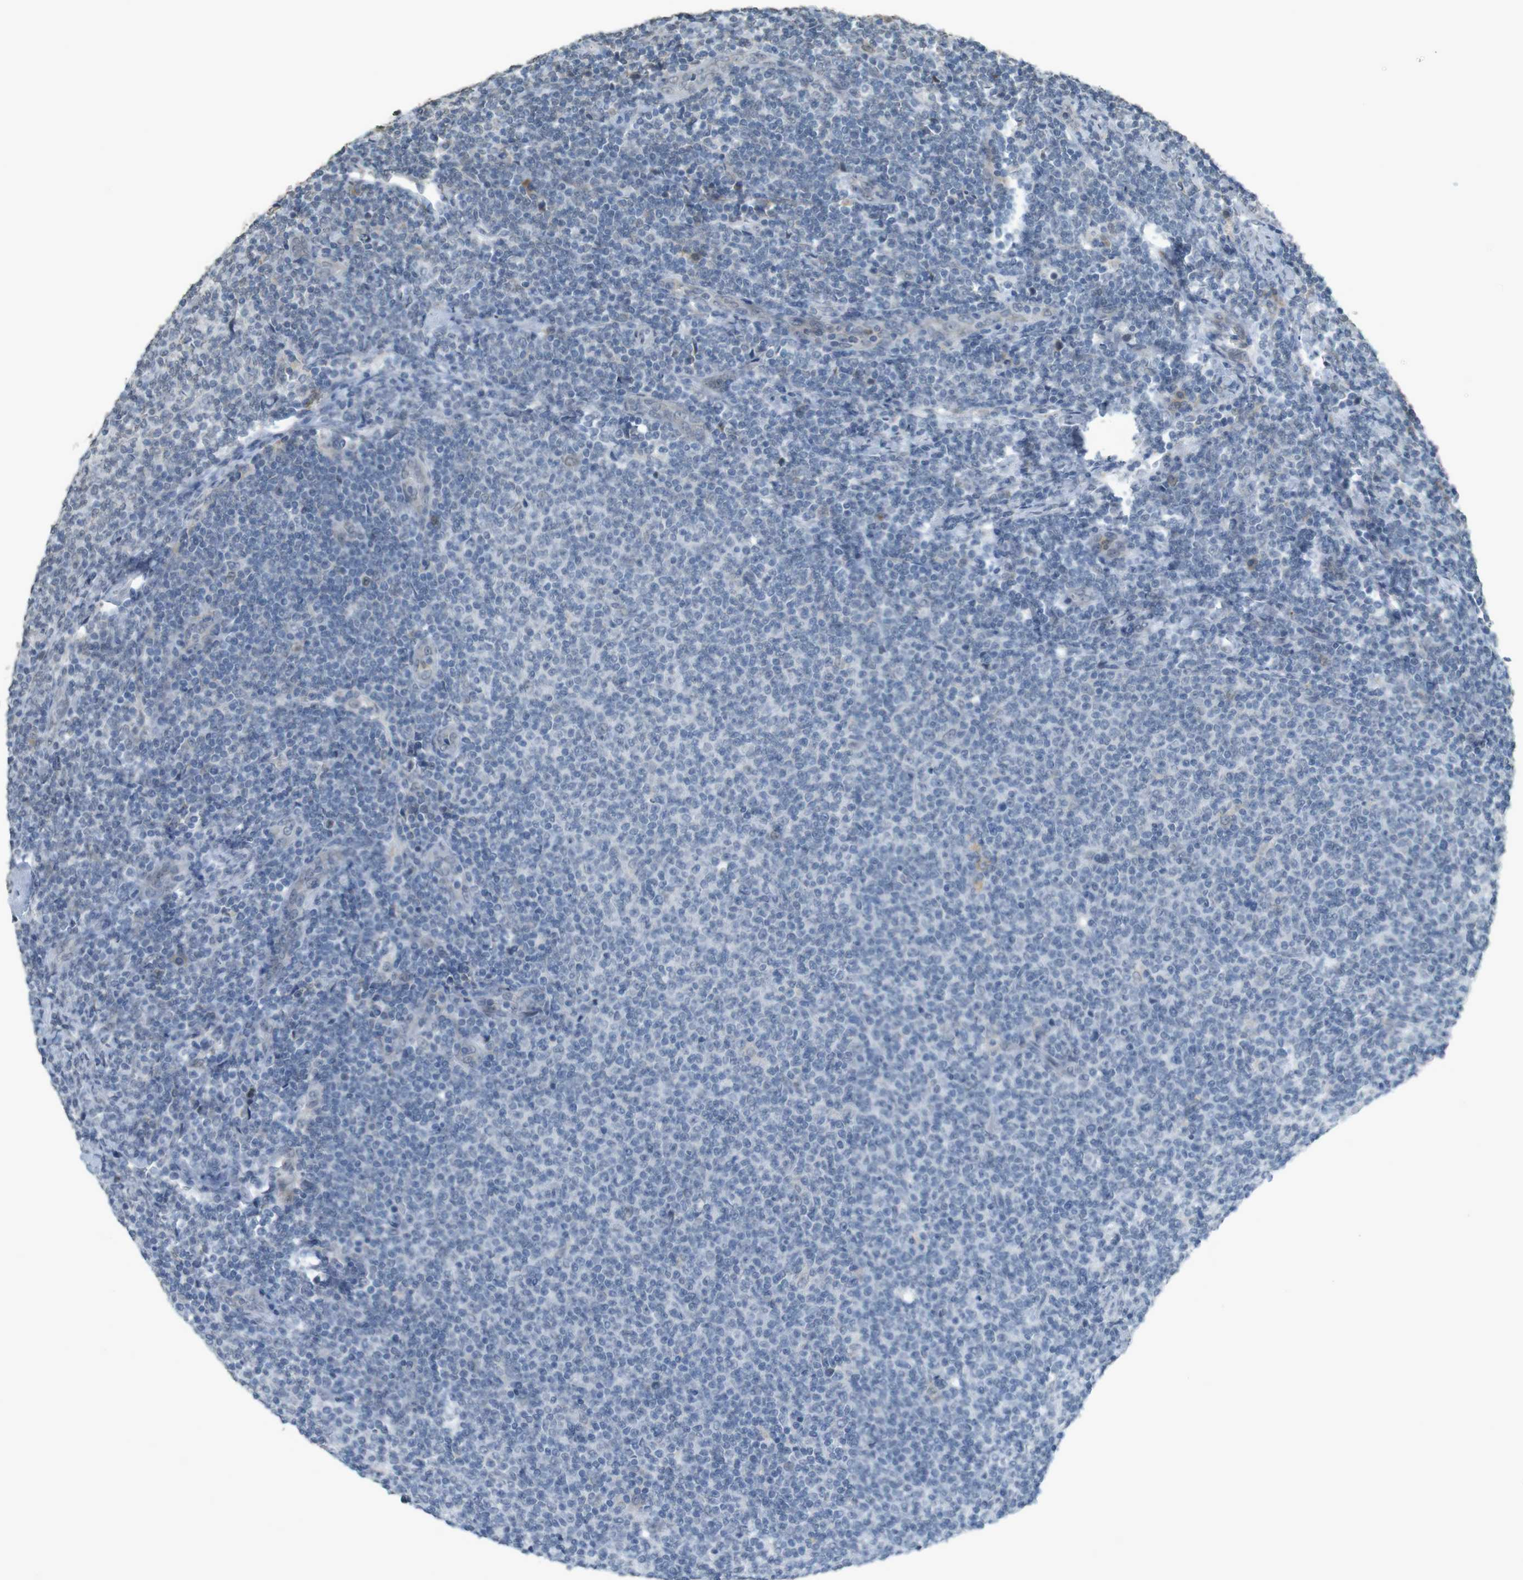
{"staining": {"intensity": "negative", "quantity": "none", "location": "none"}, "tissue": "lymphoma", "cell_type": "Tumor cells", "image_type": "cancer", "snomed": [{"axis": "morphology", "description": "Malignant lymphoma, non-Hodgkin's type, Low grade"}, {"axis": "topography", "description": "Lymph node"}], "caption": "Lymphoma stained for a protein using IHC displays no positivity tumor cells.", "gene": "FZD10", "patient": {"sex": "male", "age": 66}}